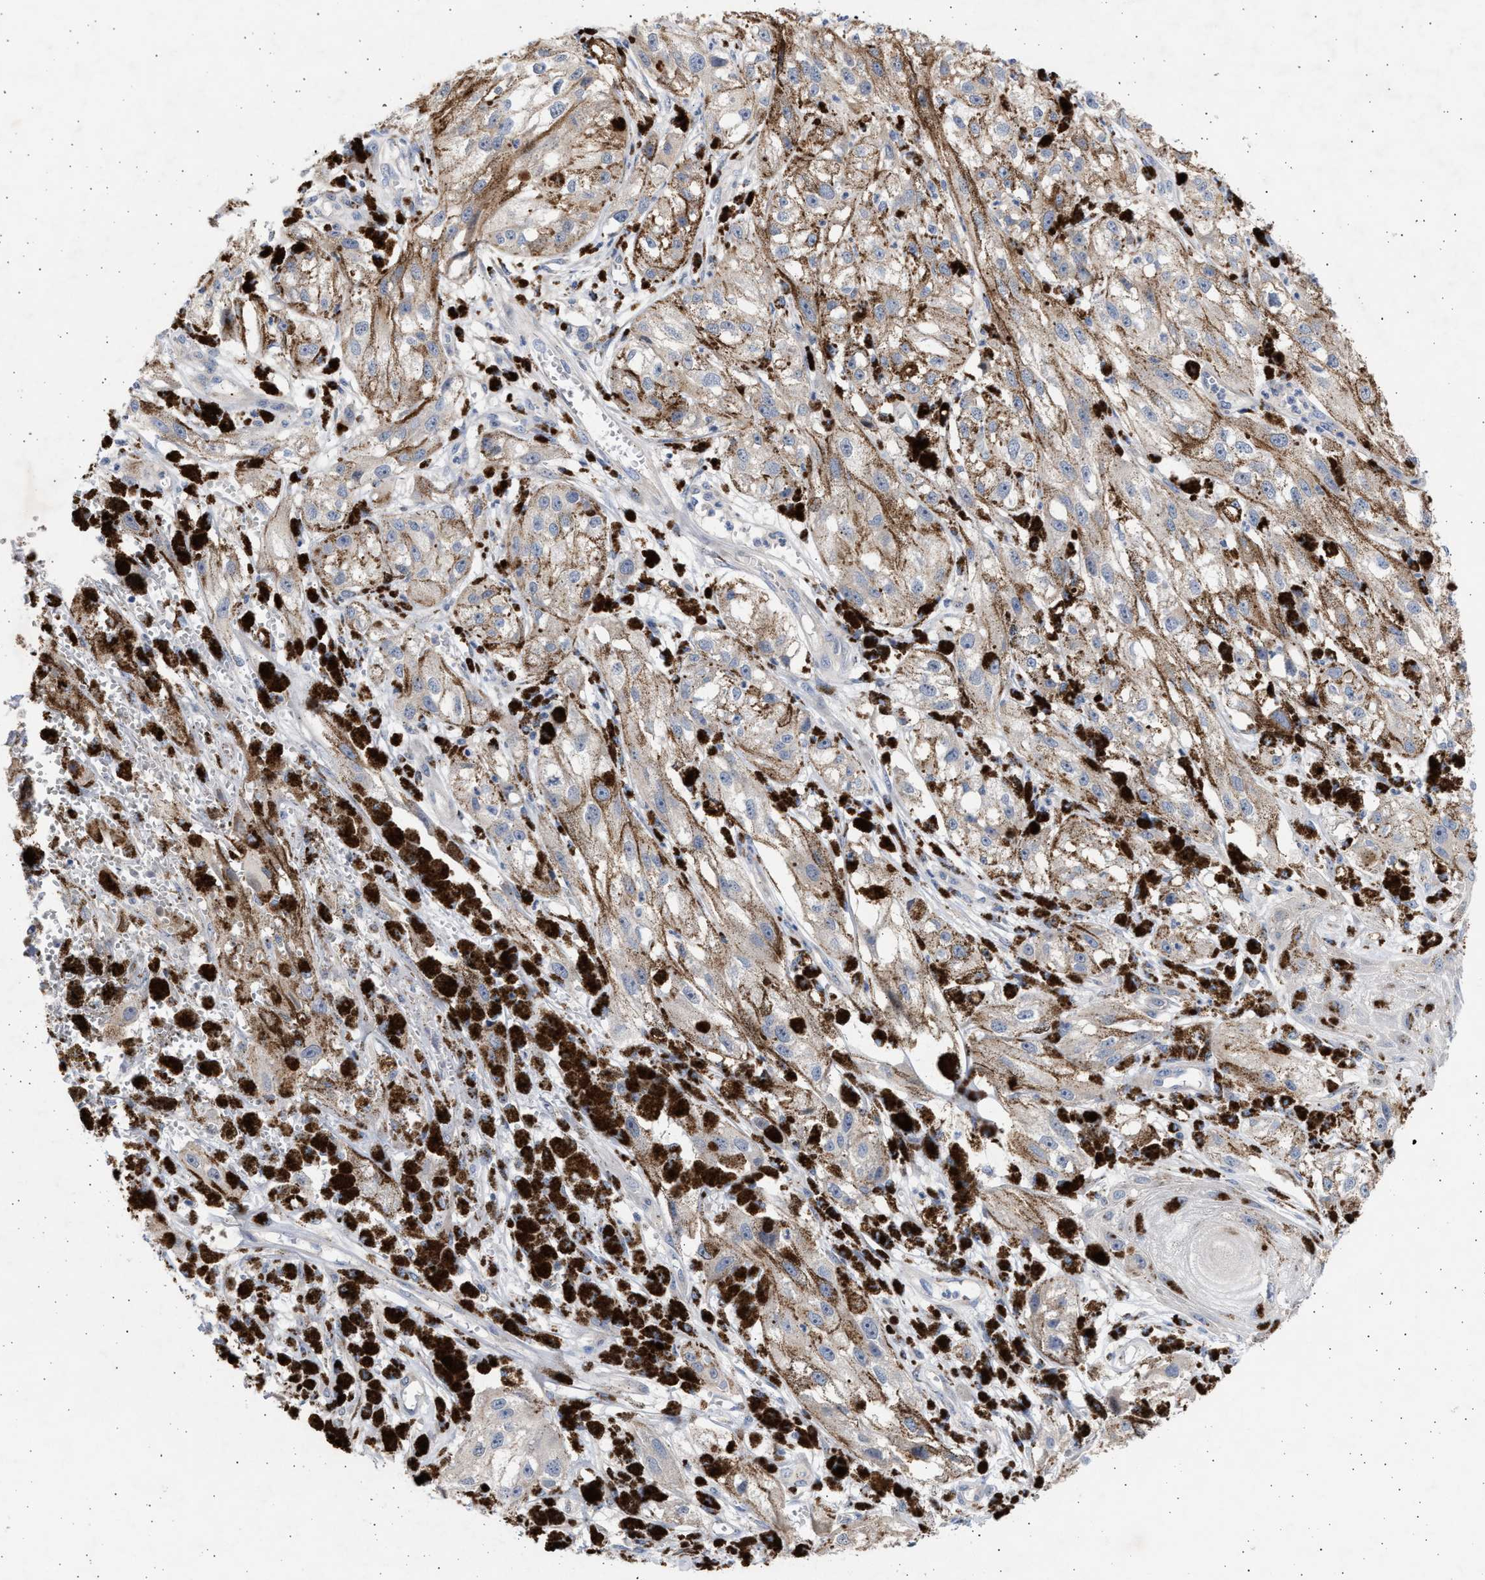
{"staining": {"intensity": "negative", "quantity": "none", "location": "none"}, "tissue": "melanoma", "cell_type": "Tumor cells", "image_type": "cancer", "snomed": [{"axis": "morphology", "description": "Malignant melanoma, NOS"}, {"axis": "topography", "description": "Skin"}], "caption": "This photomicrograph is of malignant melanoma stained with immunohistochemistry to label a protein in brown with the nuclei are counter-stained blue. There is no expression in tumor cells. The staining is performed using DAB (3,3'-diaminobenzidine) brown chromogen with nuclei counter-stained in using hematoxylin.", "gene": "NBR1", "patient": {"sex": "male", "age": 88}}